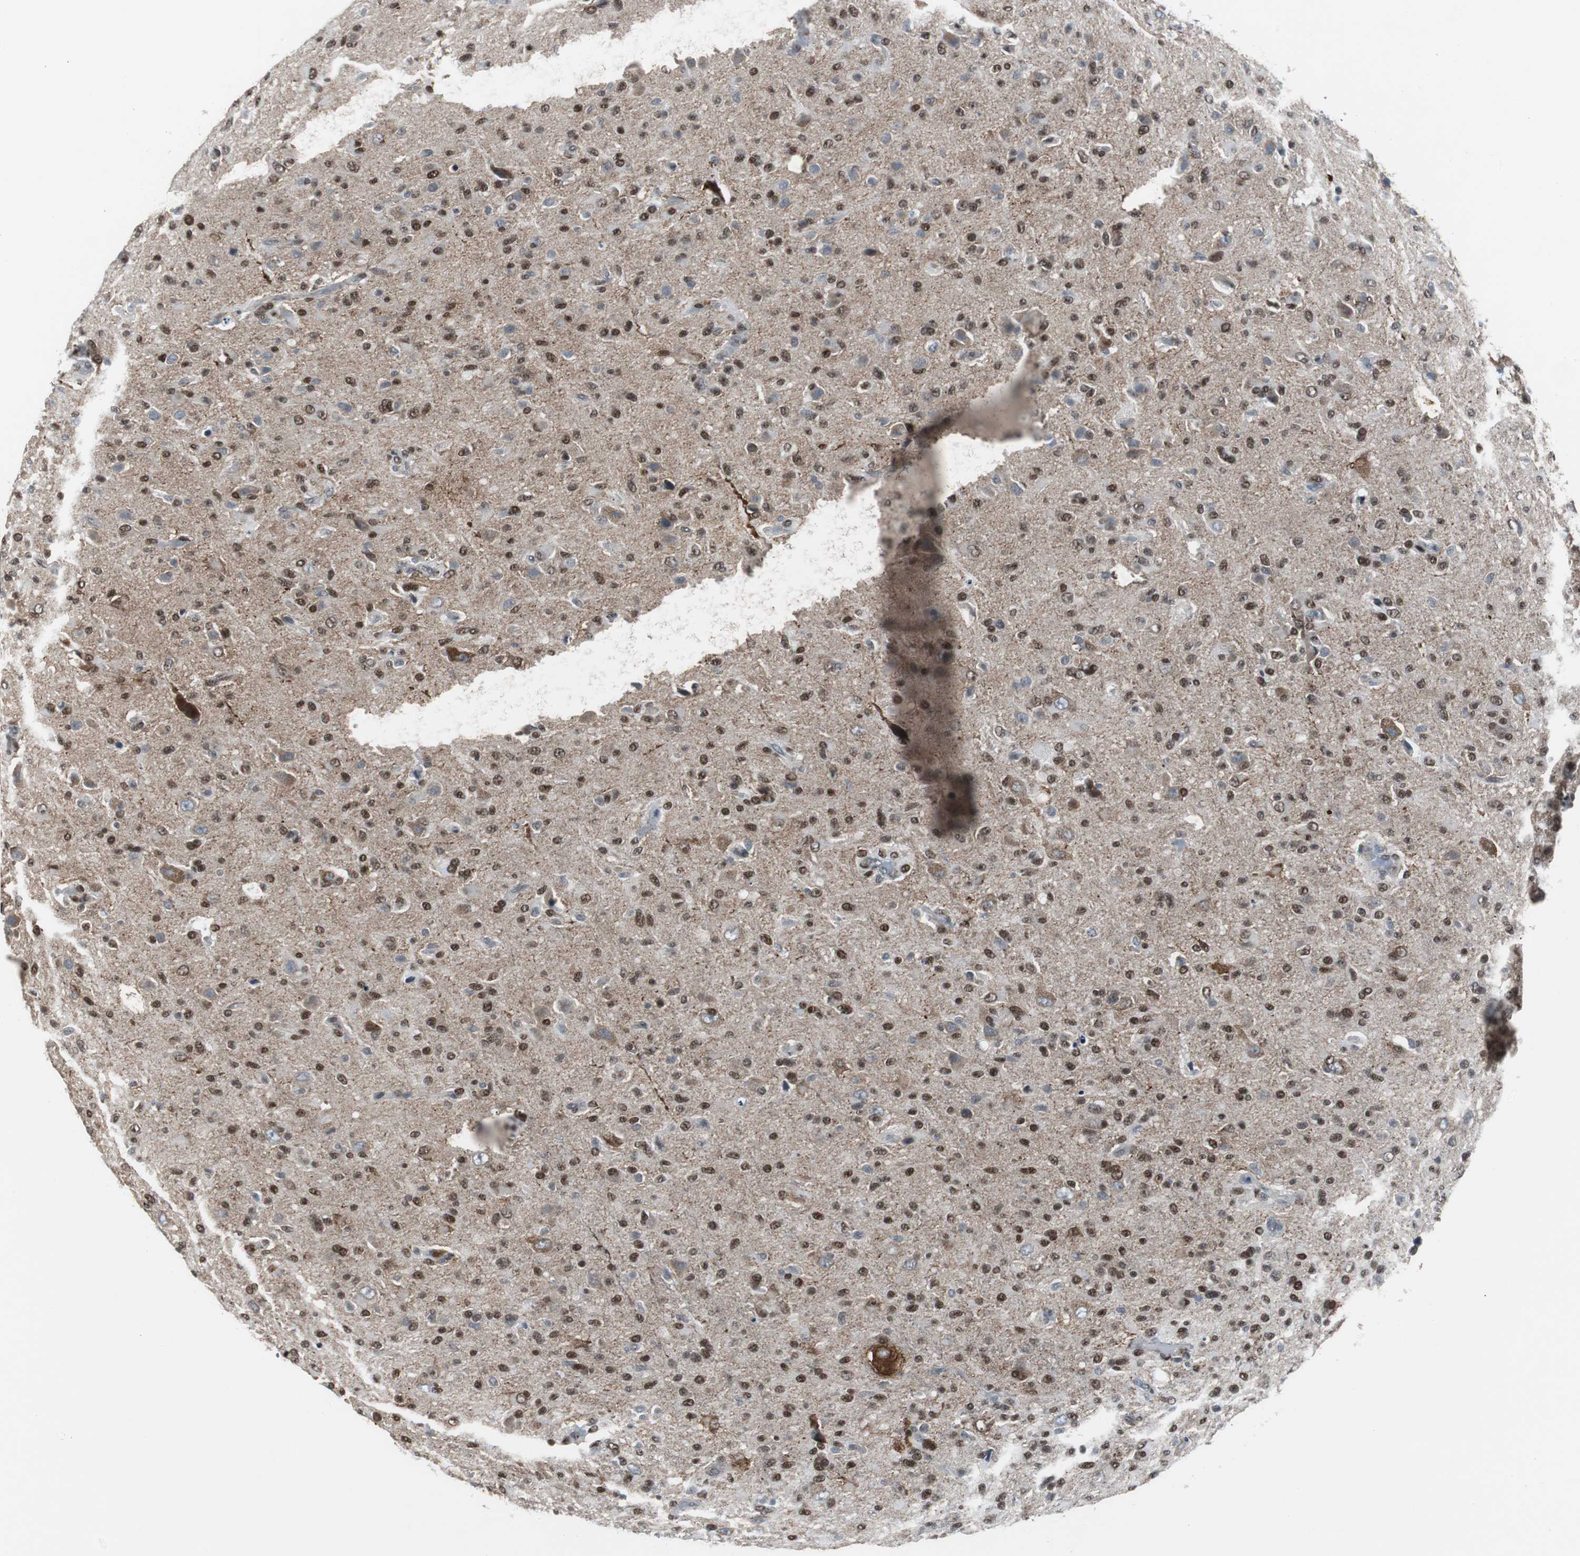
{"staining": {"intensity": "strong", "quantity": "25%-75%", "location": "cytoplasmic/membranous,nuclear"}, "tissue": "glioma", "cell_type": "Tumor cells", "image_type": "cancer", "snomed": [{"axis": "morphology", "description": "Glioma, malignant, High grade"}, {"axis": "topography", "description": "Brain"}], "caption": "Immunohistochemistry (IHC) of glioma exhibits high levels of strong cytoplasmic/membranous and nuclear staining in about 25%-75% of tumor cells.", "gene": "ZHX2", "patient": {"sex": "male", "age": 71}}